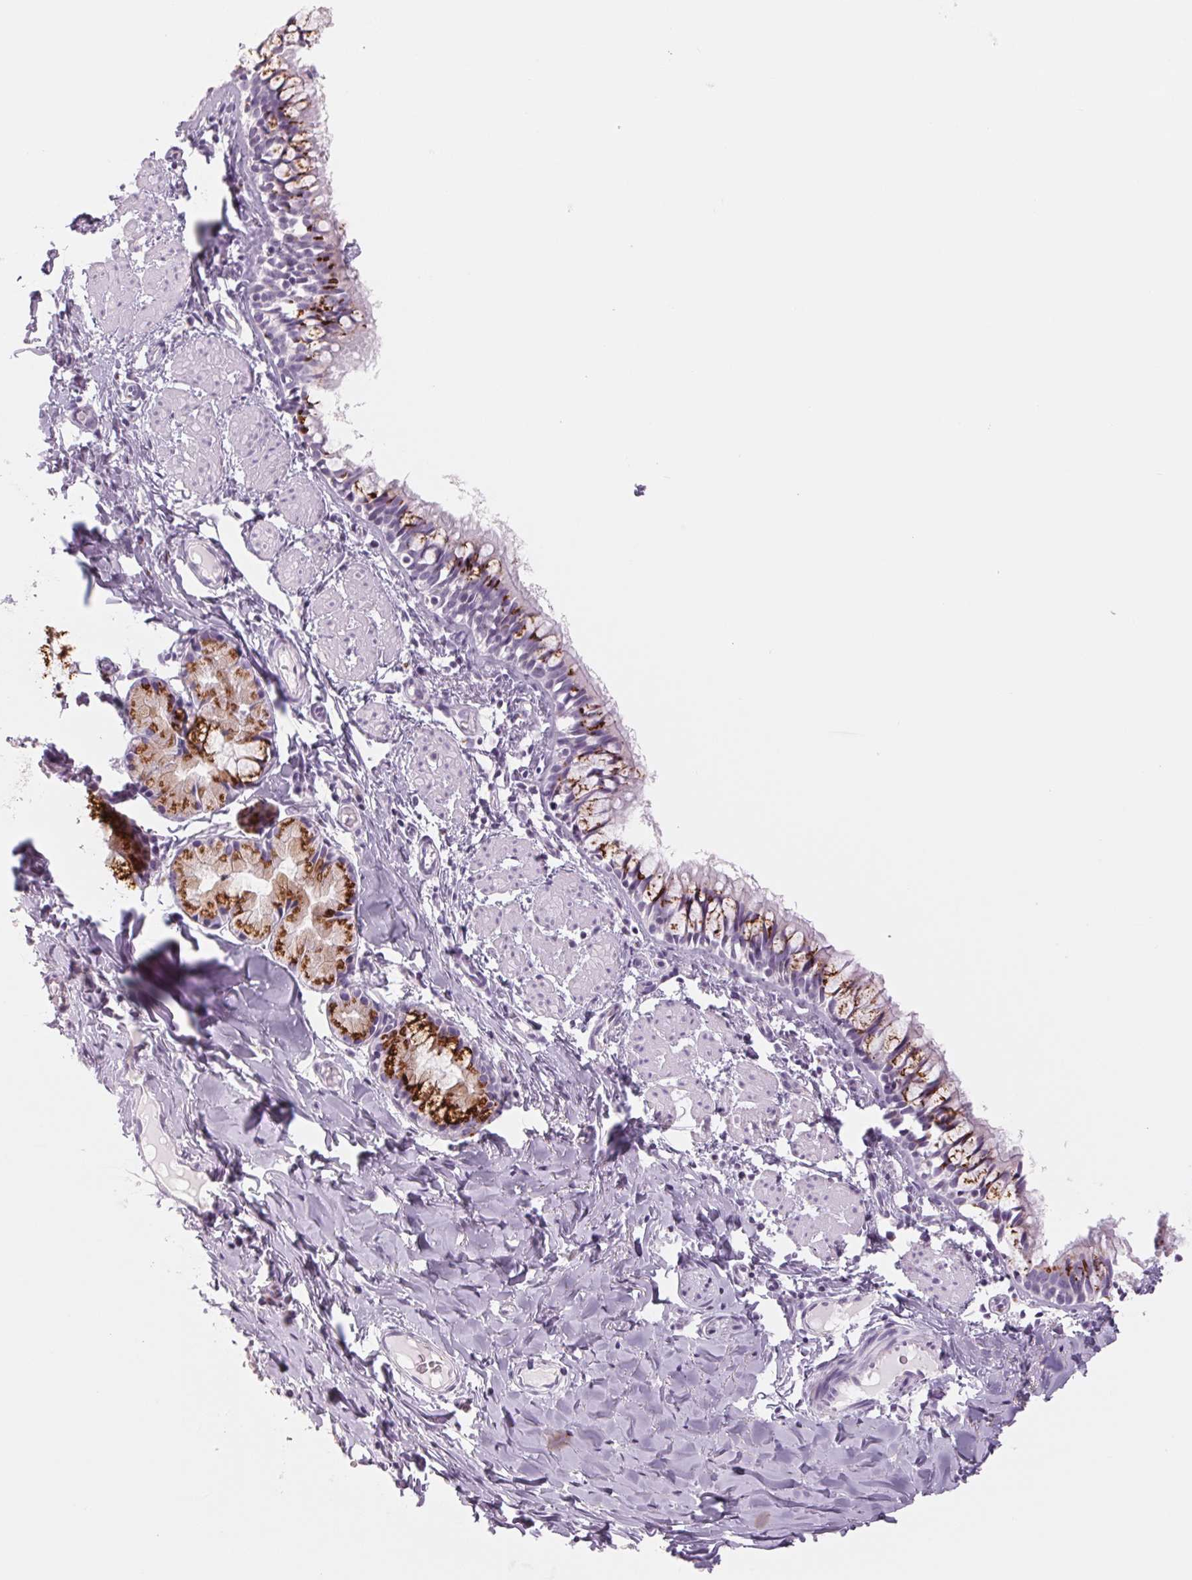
{"staining": {"intensity": "strong", "quantity": ">75%", "location": "cytoplasmic/membranous"}, "tissue": "bronchus", "cell_type": "Respiratory epithelial cells", "image_type": "normal", "snomed": [{"axis": "morphology", "description": "Normal tissue, NOS"}, {"axis": "topography", "description": "Bronchus"}], "caption": "DAB immunohistochemical staining of normal bronchus reveals strong cytoplasmic/membranous protein expression in approximately >75% of respiratory epithelial cells.", "gene": "GALNT7", "patient": {"sex": "male", "age": 1}}